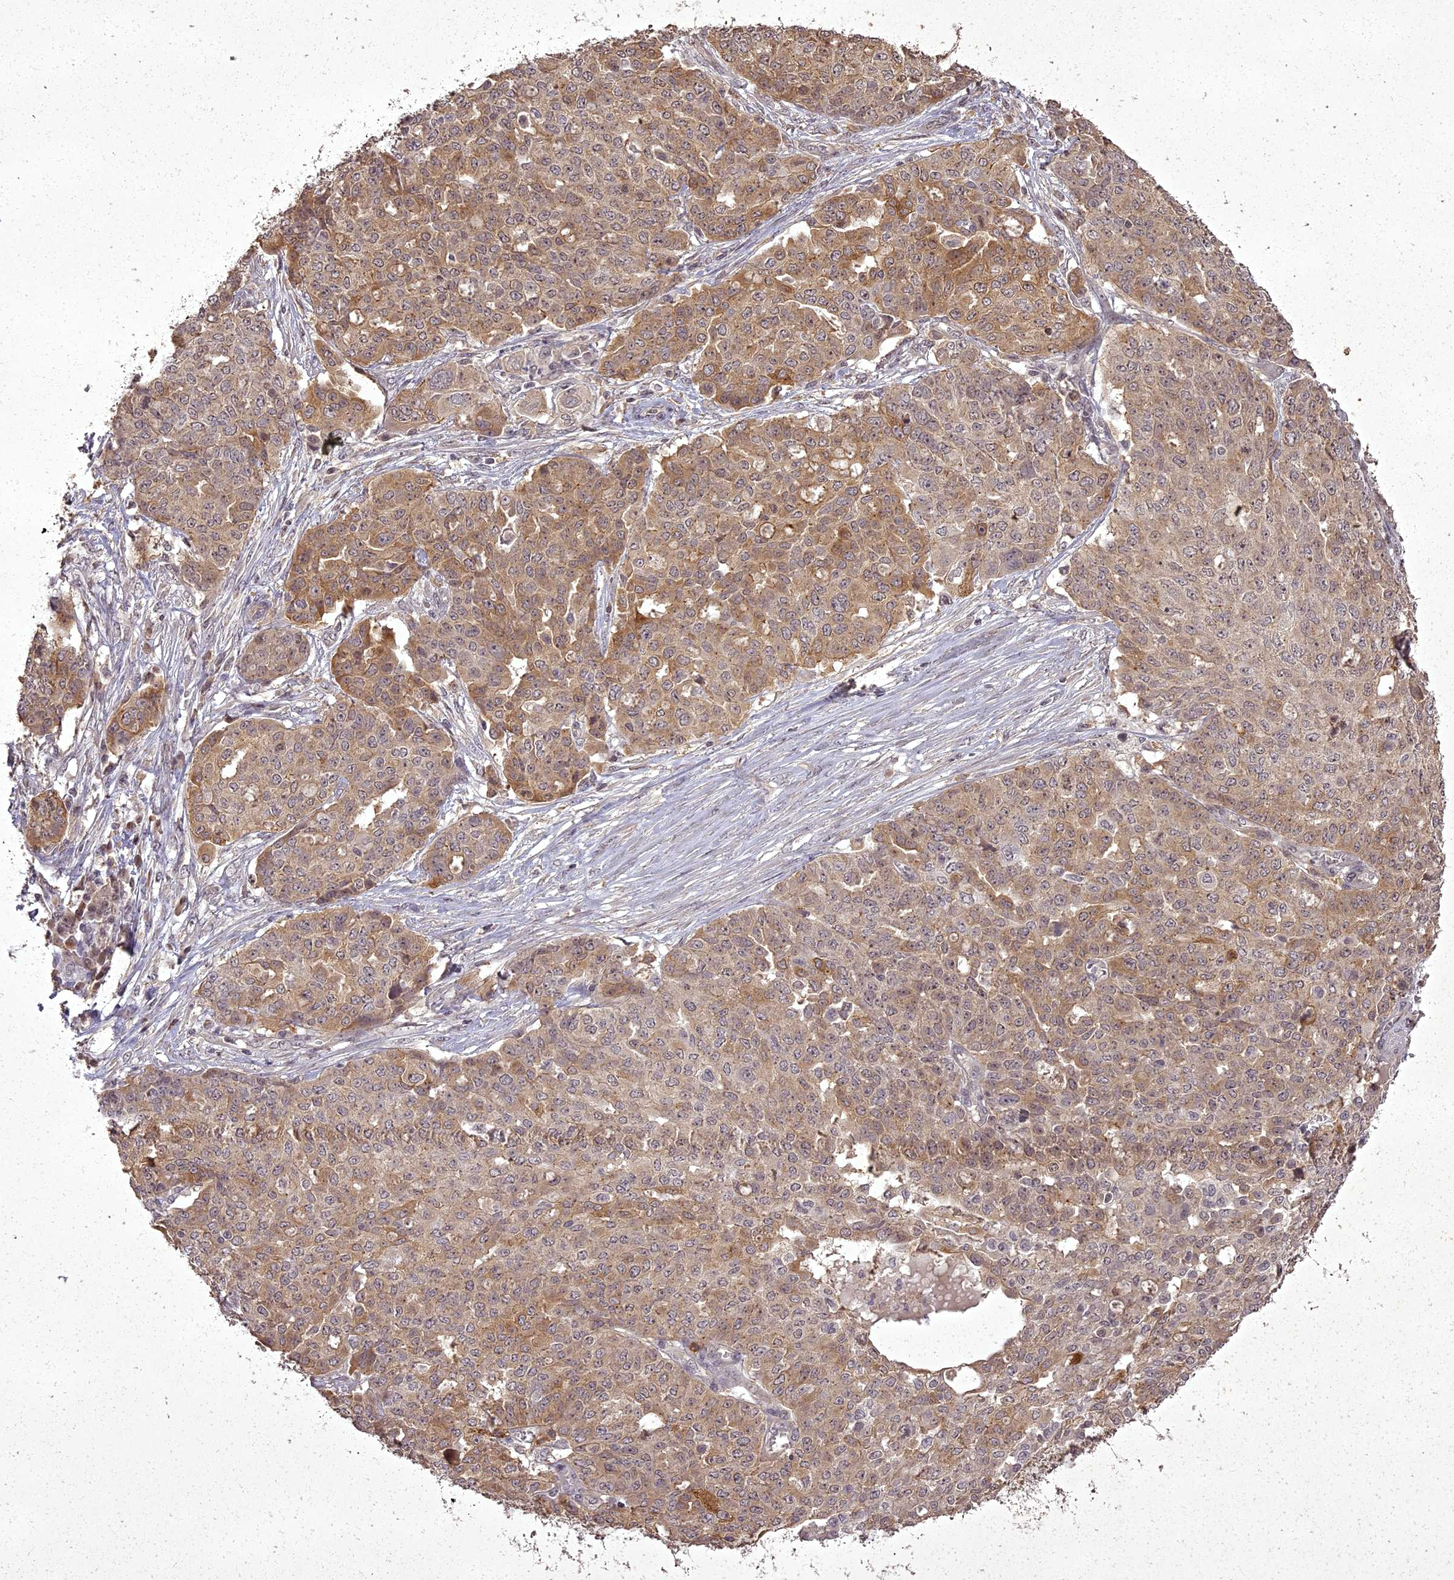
{"staining": {"intensity": "moderate", "quantity": ">75%", "location": "cytoplasmic/membranous"}, "tissue": "ovarian cancer", "cell_type": "Tumor cells", "image_type": "cancer", "snomed": [{"axis": "morphology", "description": "Cystadenocarcinoma, serous, NOS"}, {"axis": "topography", "description": "Soft tissue"}, {"axis": "topography", "description": "Ovary"}], "caption": "Human ovarian cancer stained with a protein marker demonstrates moderate staining in tumor cells.", "gene": "ING5", "patient": {"sex": "female", "age": 57}}